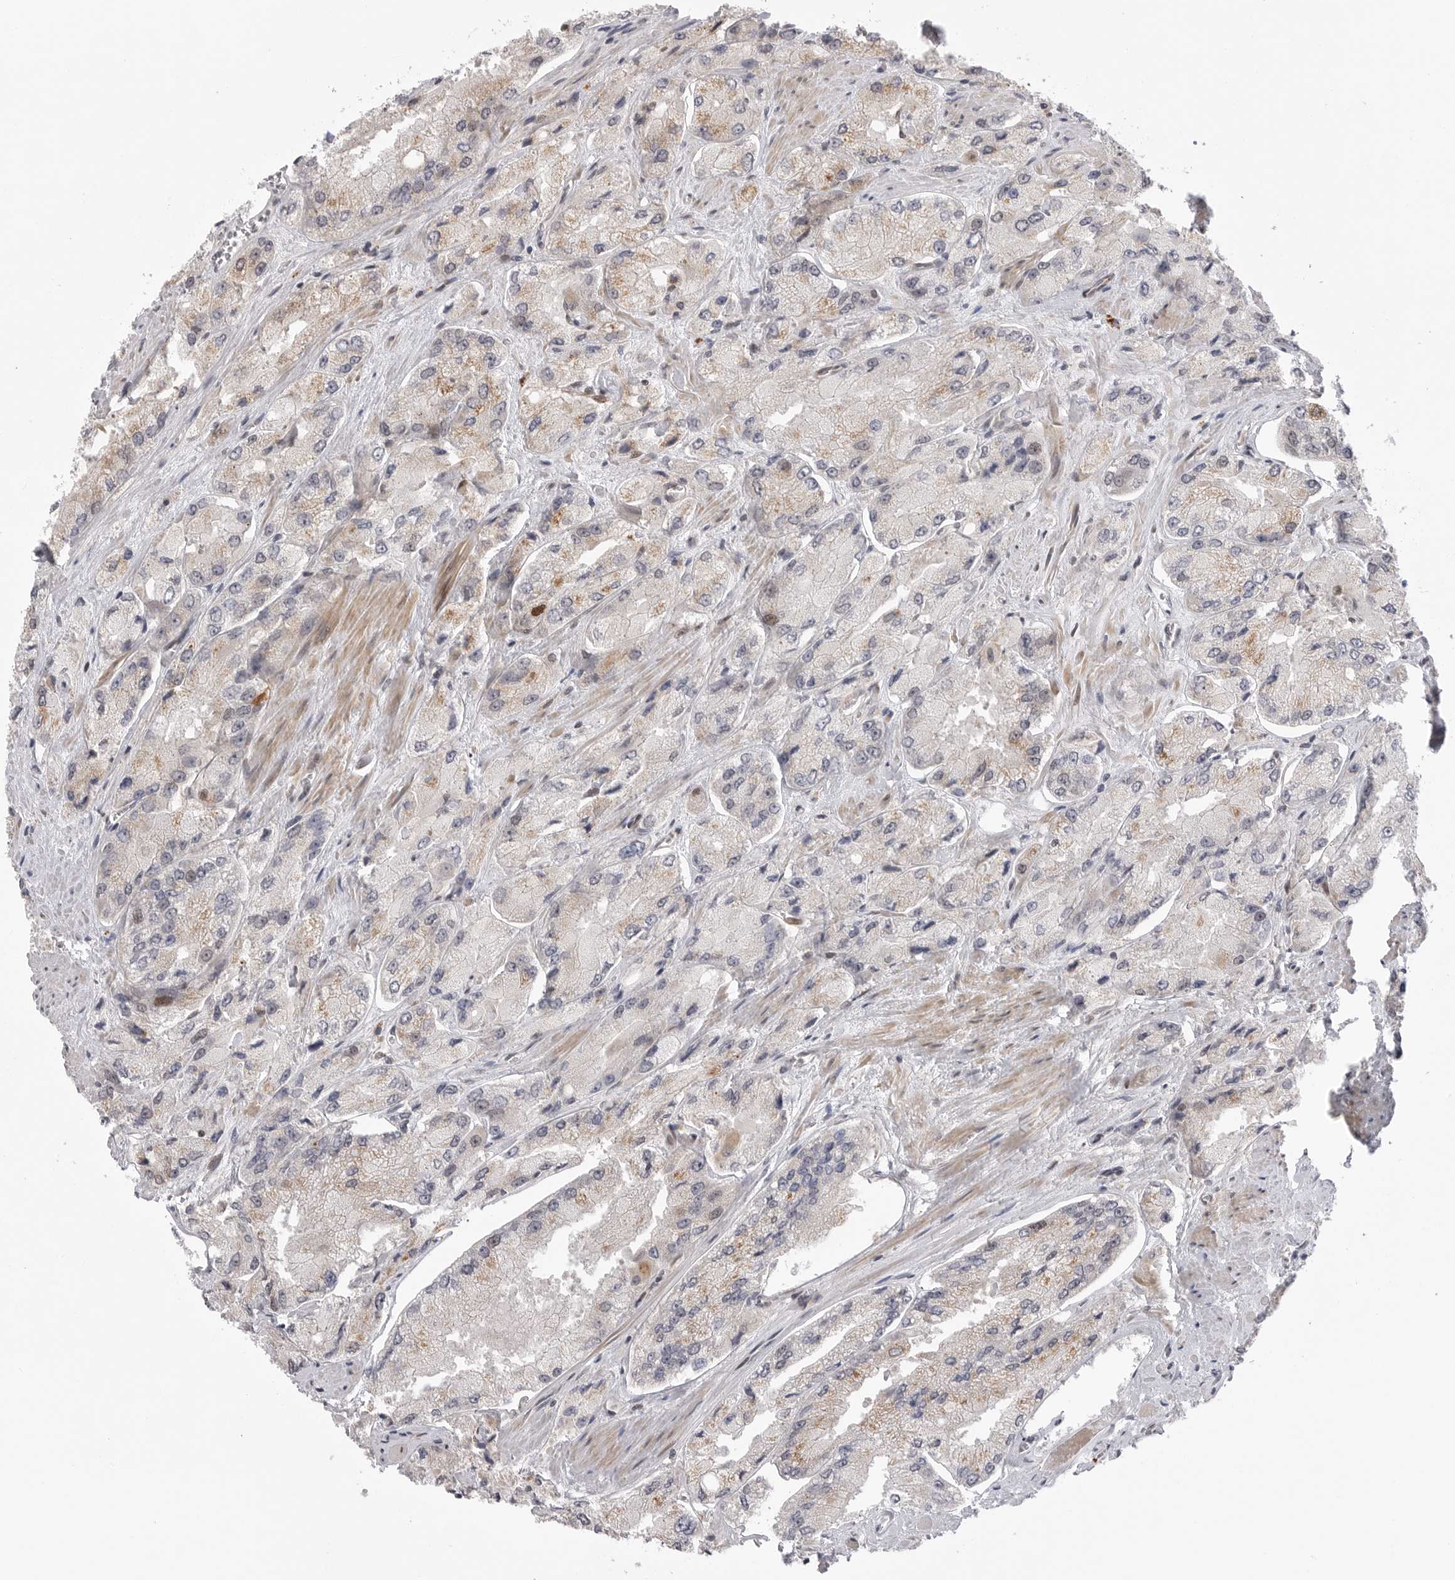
{"staining": {"intensity": "moderate", "quantity": "<25%", "location": "cytoplasmic/membranous"}, "tissue": "prostate cancer", "cell_type": "Tumor cells", "image_type": "cancer", "snomed": [{"axis": "morphology", "description": "Adenocarcinoma, High grade"}, {"axis": "topography", "description": "Prostate"}], "caption": "This photomicrograph reveals adenocarcinoma (high-grade) (prostate) stained with IHC to label a protein in brown. The cytoplasmic/membranous of tumor cells show moderate positivity for the protein. Nuclei are counter-stained blue.", "gene": "GGT6", "patient": {"sex": "male", "age": 58}}